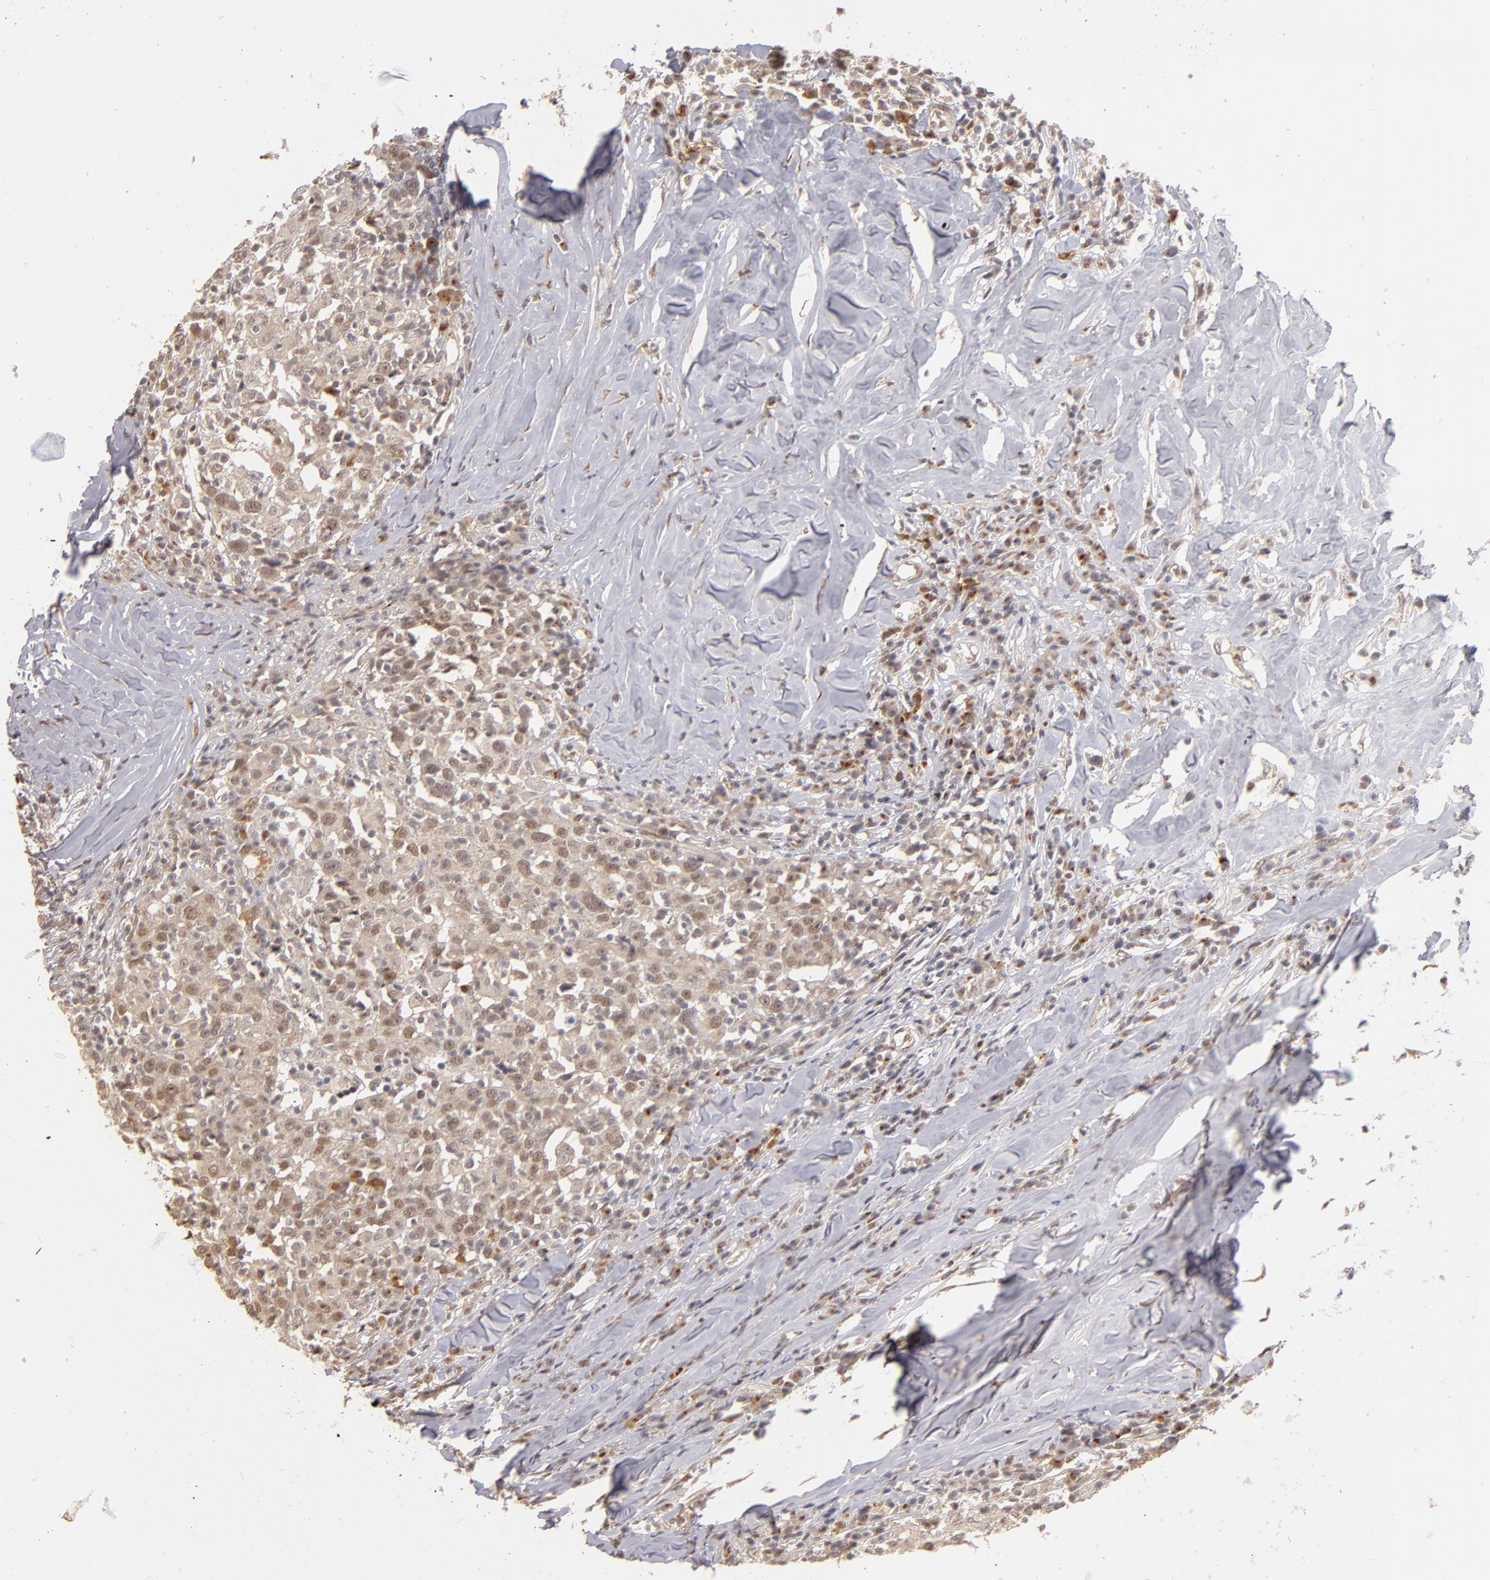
{"staining": {"intensity": "moderate", "quantity": ">75%", "location": "cytoplasmic/membranous,nuclear"}, "tissue": "head and neck cancer", "cell_type": "Tumor cells", "image_type": "cancer", "snomed": [{"axis": "morphology", "description": "Adenocarcinoma, NOS"}, {"axis": "topography", "description": "Salivary gland"}, {"axis": "topography", "description": "Head-Neck"}], "caption": "Human head and neck cancer stained with a brown dye reveals moderate cytoplasmic/membranous and nuclear positive positivity in approximately >75% of tumor cells.", "gene": "NFE2", "patient": {"sex": "female", "age": 65}}